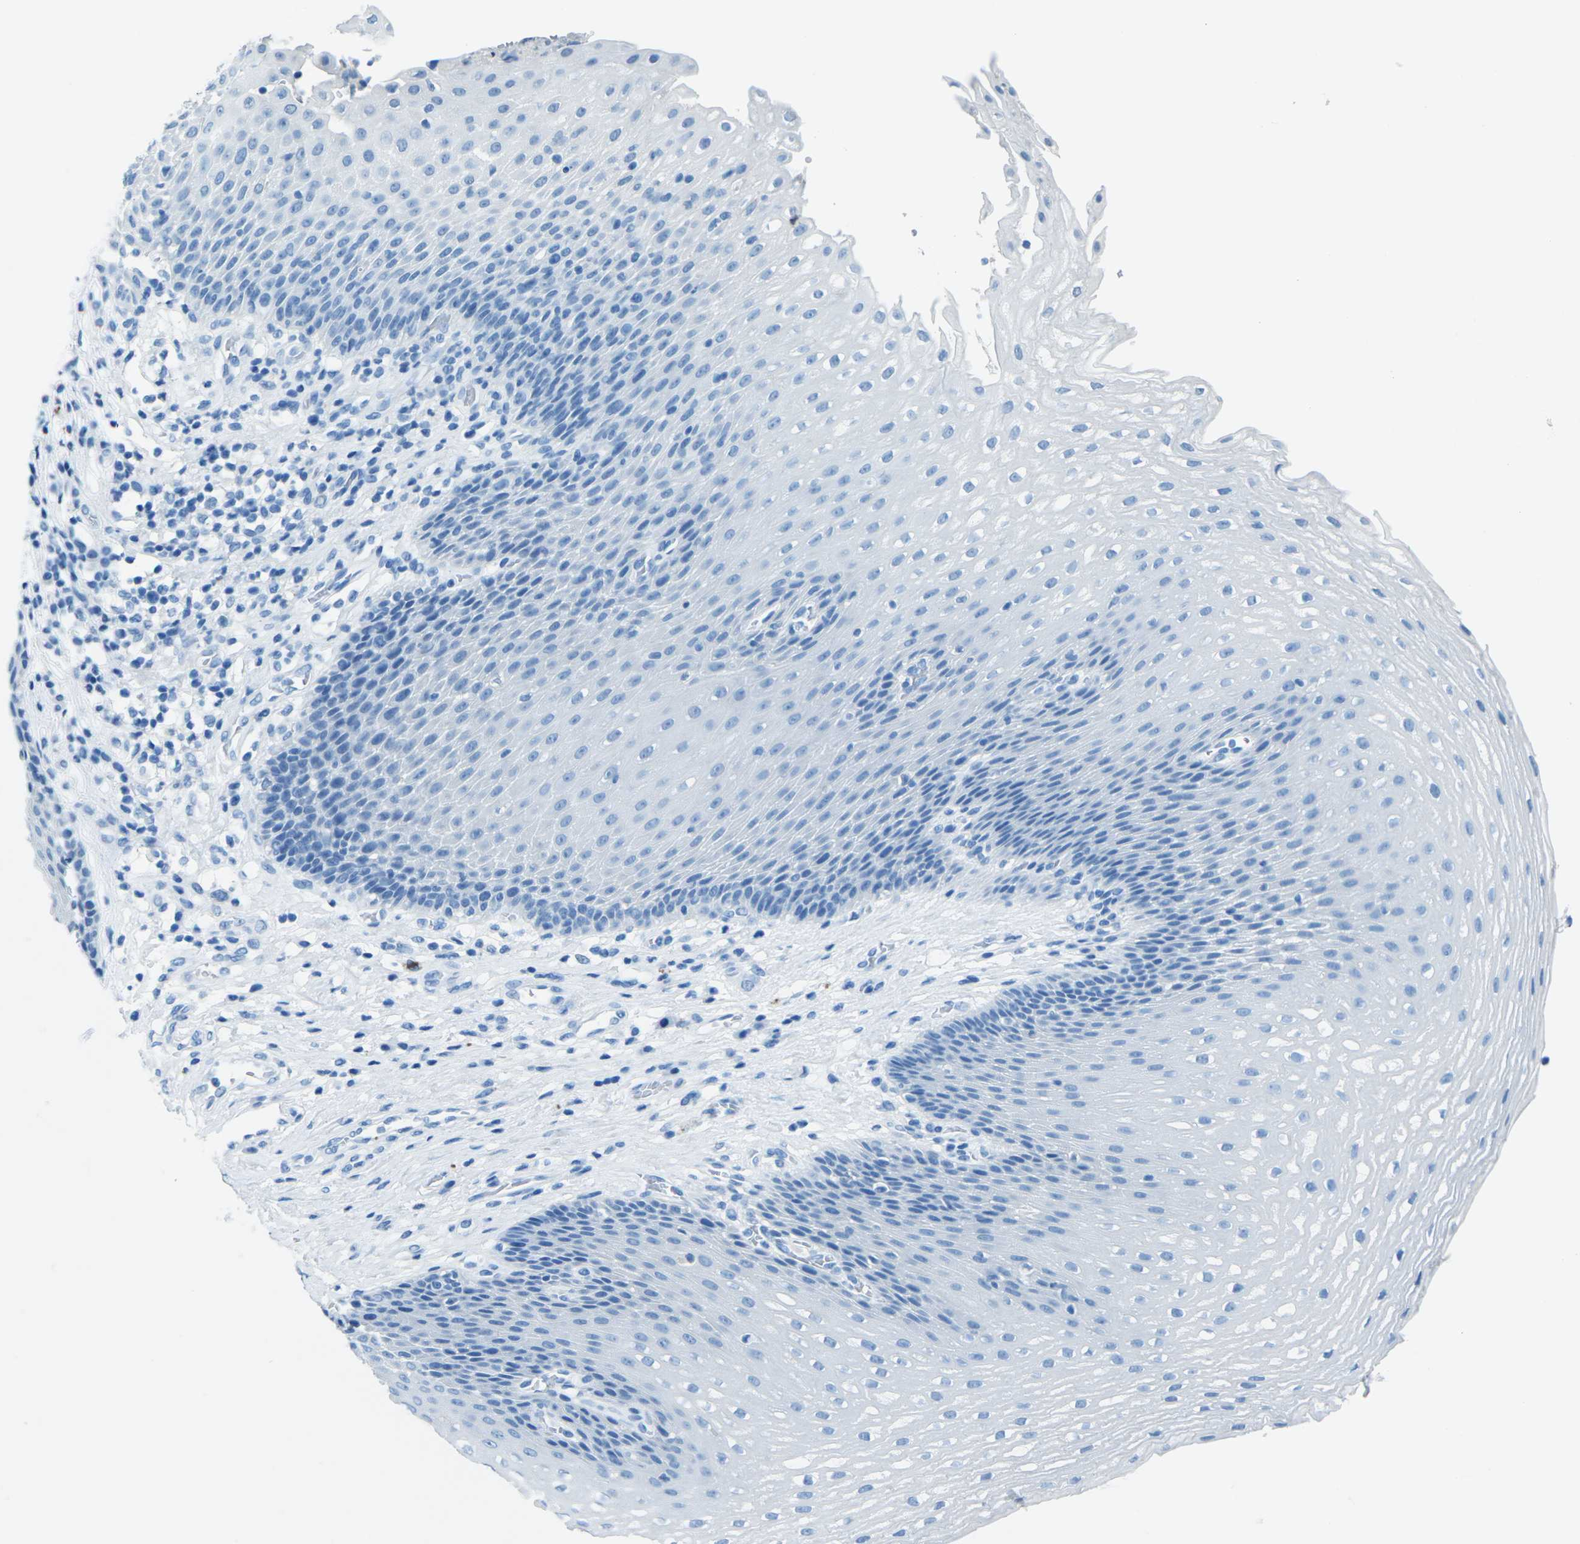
{"staining": {"intensity": "negative", "quantity": "none", "location": "none"}, "tissue": "esophagus", "cell_type": "Squamous epithelial cells", "image_type": "normal", "snomed": [{"axis": "morphology", "description": "Normal tissue, NOS"}, {"axis": "topography", "description": "Esophagus"}], "caption": "DAB (3,3'-diaminobenzidine) immunohistochemical staining of benign esophagus reveals no significant expression in squamous epithelial cells.", "gene": "MYH8", "patient": {"sex": "male", "age": 48}}